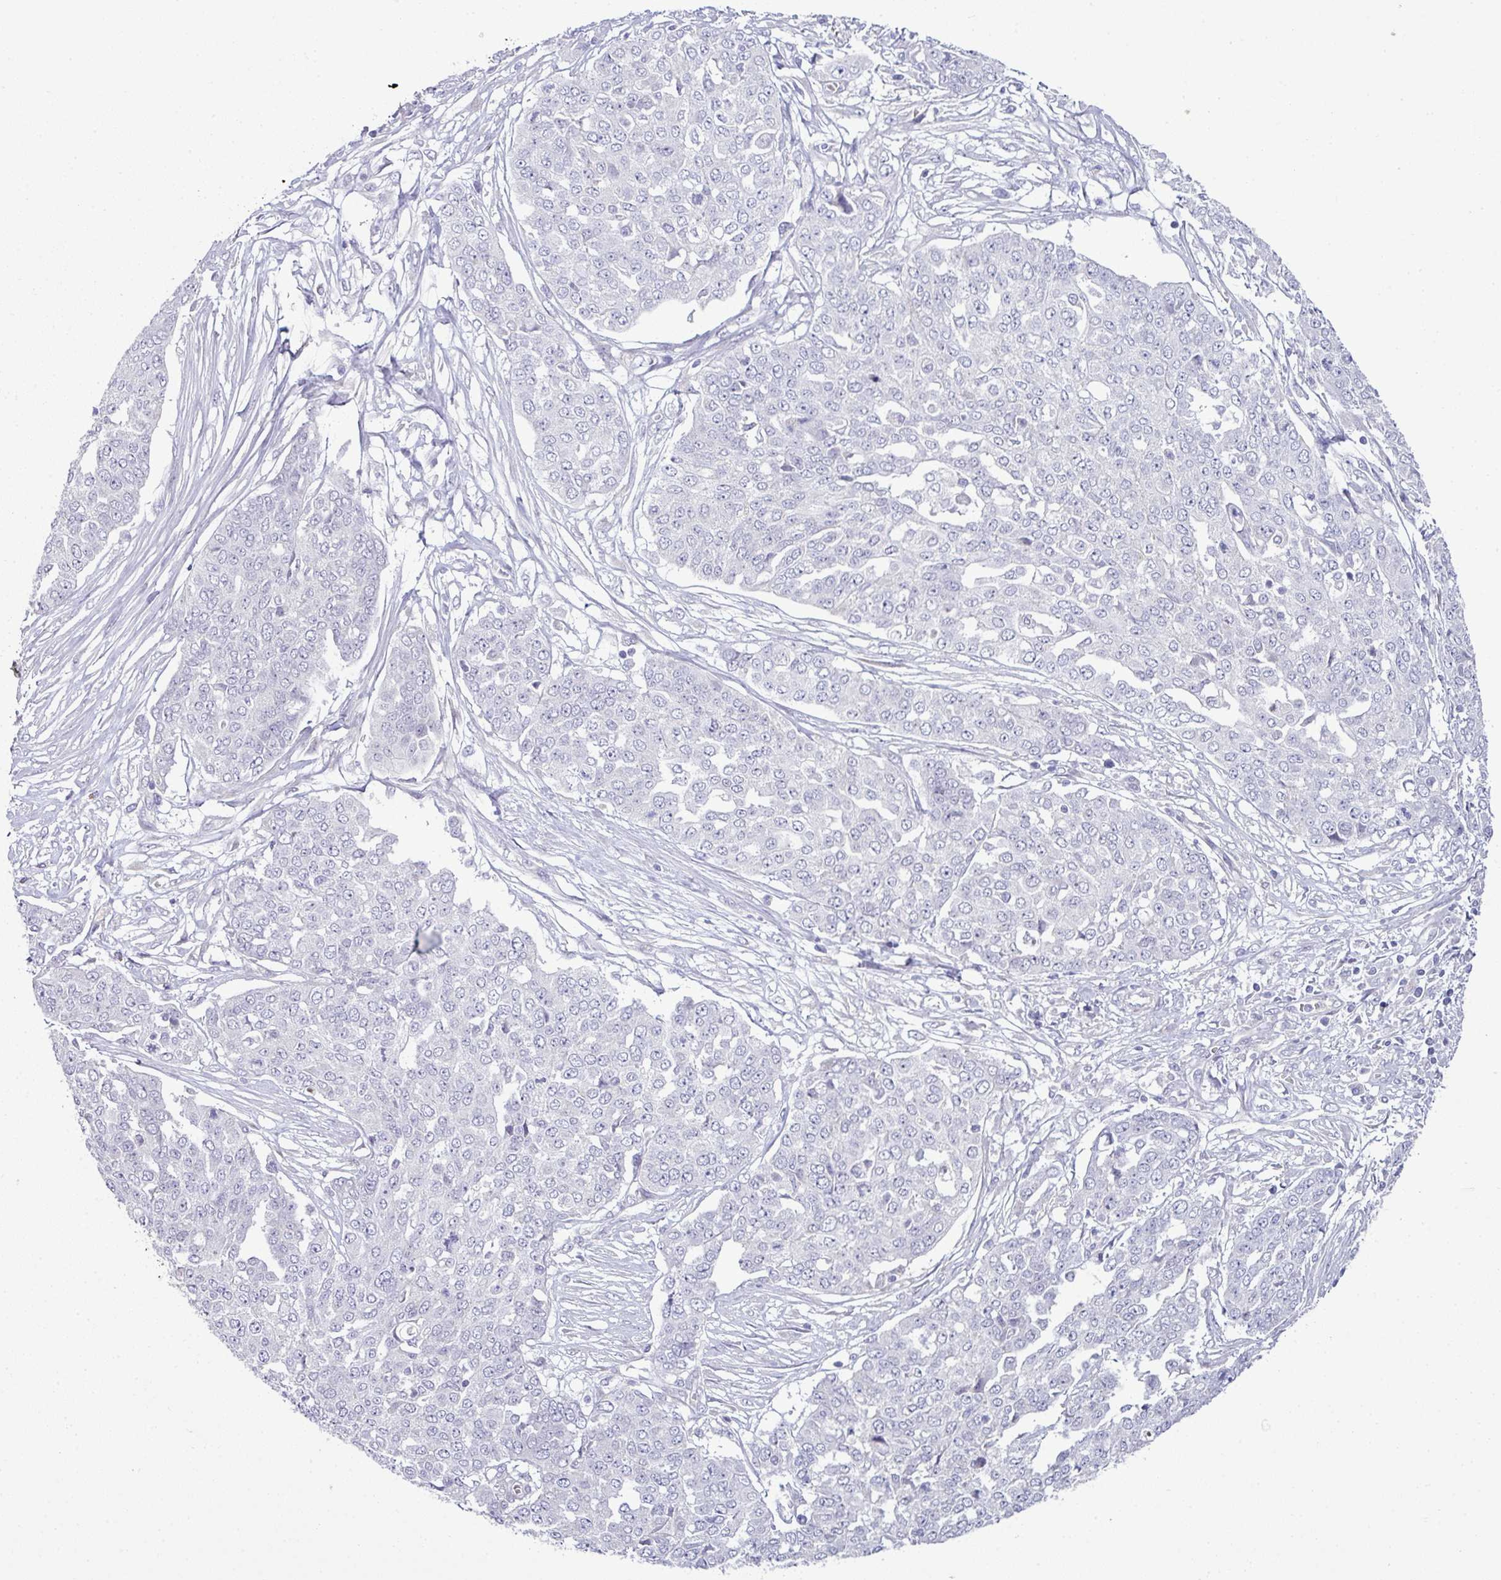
{"staining": {"intensity": "negative", "quantity": "none", "location": "none"}, "tissue": "ovarian cancer", "cell_type": "Tumor cells", "image_type": "cancer", "snomed": [{"axis": "morphology", "description": "Cystadenocarcinoma, serous, NOS"}, {"axis": "topography", "description": "Soft tissue"}, {"axis": "topography", "description": "Ovary"}], "caption": "High power microscopy histopathology image of an immunohistochemistry photomicrograph of ovarian serous cystadenocarcinoma, revealing no significant expression in tumor cells.", "gene": "HBEGF", "patient": {"sex": "female", "age": 57}}